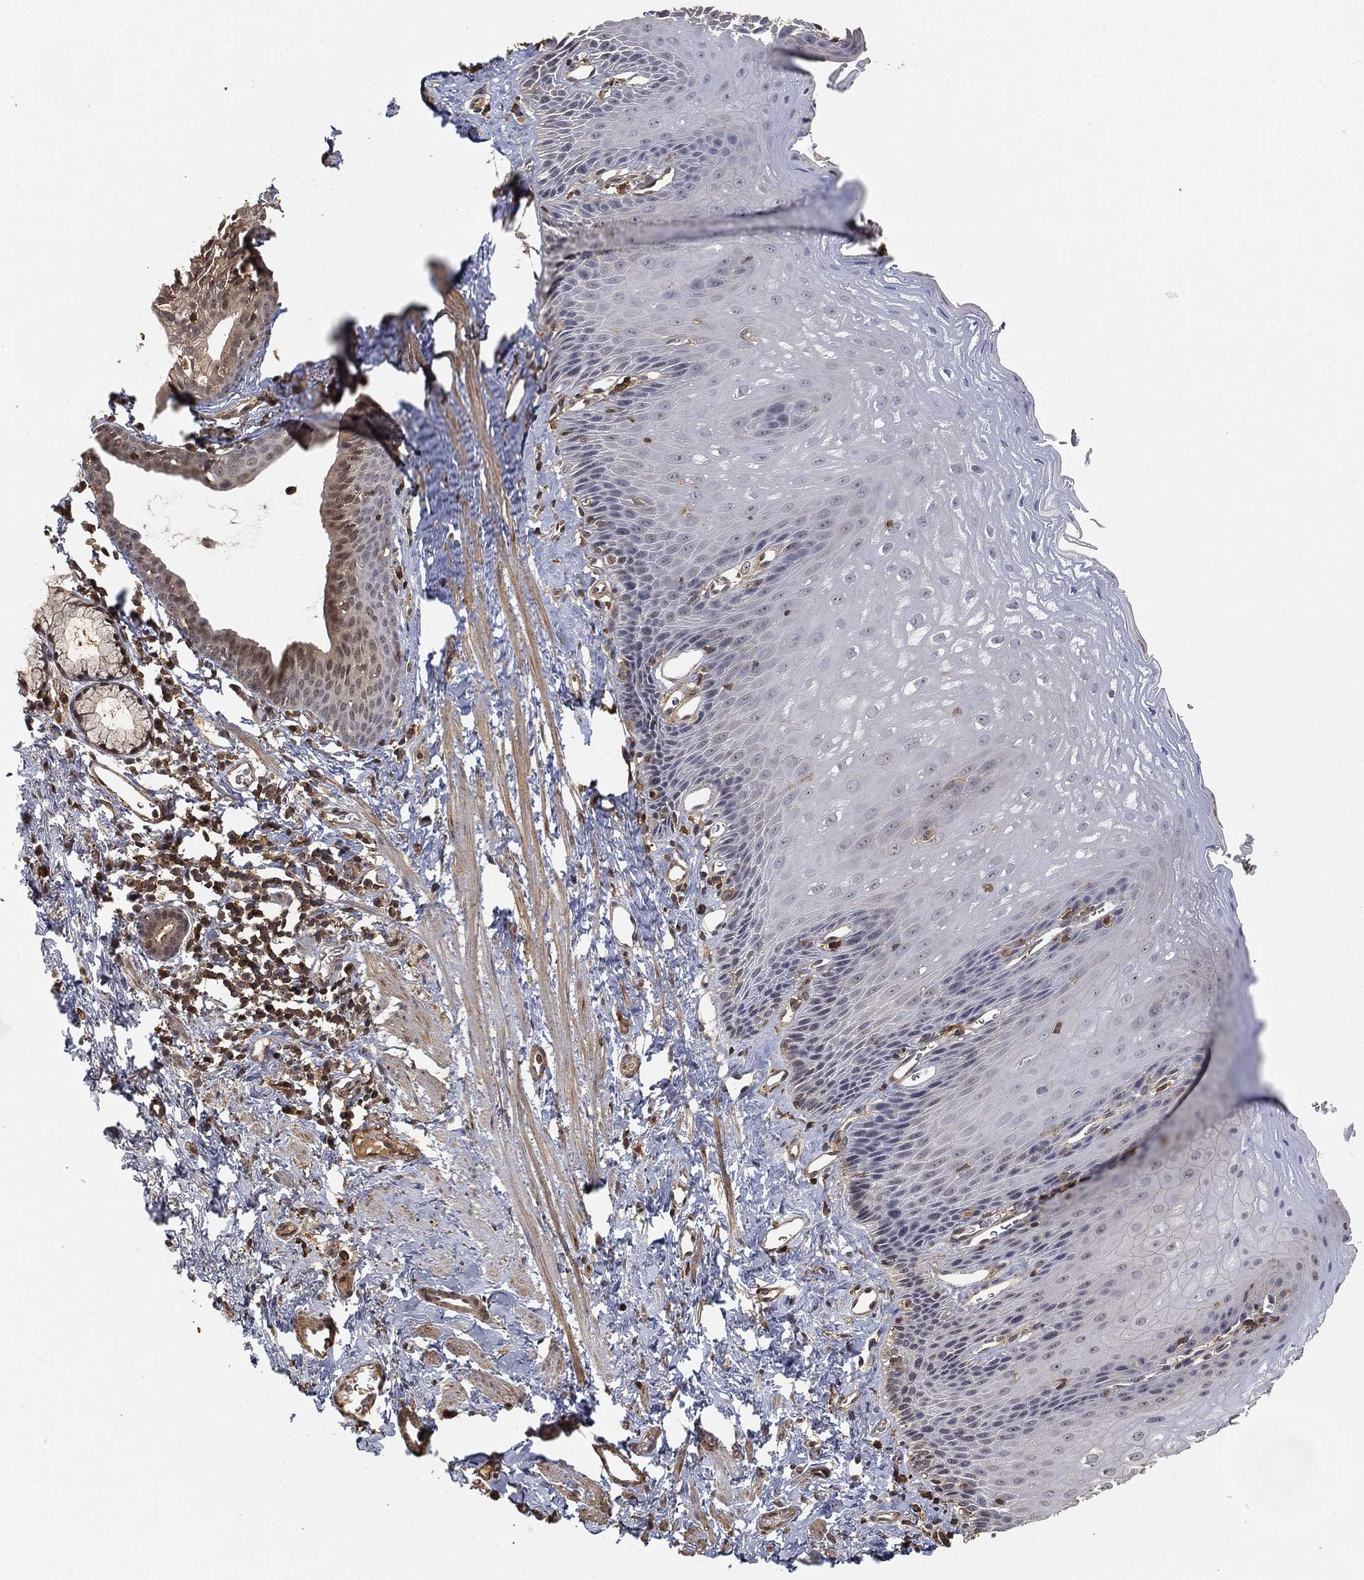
{"staining": {"intensity": "negative", "quantity": "none", "location": "none"}, "tissue": "esophagus", "cell_type": "Squamous epithelial cells", "image_type": "normal", "snomed": [{"axis": "morphology", "description": "Normal tissue, NOS"}, {"axis": "topography", "description": "Esophagus"}], "caption": "High power microscopy histopathology image of an immunohistochemistry (IHC) histopathology image of benign esophagus, revealing no significant expression in squamous epithelial cells.", "gene": "CRYL1", "patient": {"sex": "male", "age": 64}}